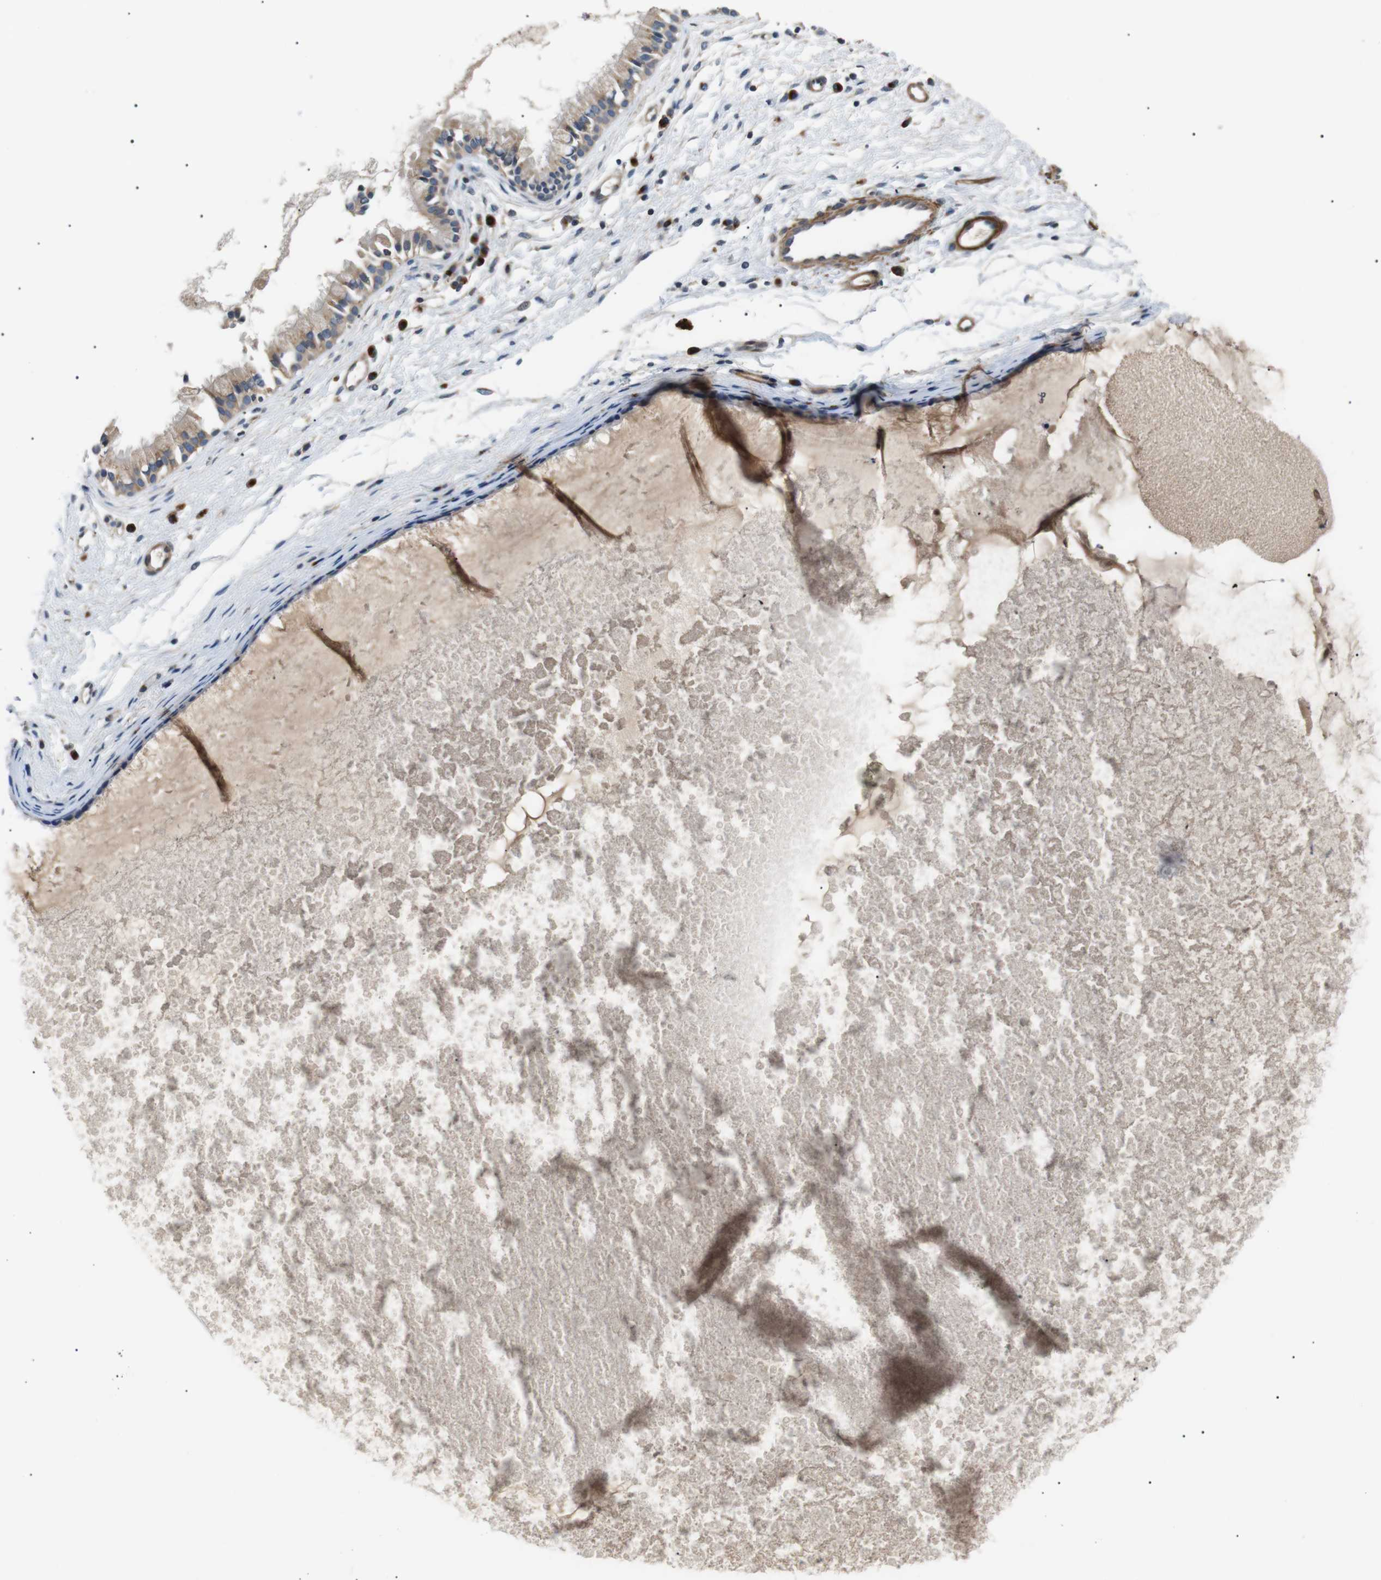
{"staining": {"intensity": "moderate", "quantity": "25%-75%", "location": "cytoplasmic/membranous"}, "tissue": "nasopharynx", "cell_type": "Respiratory epithelial cells", "image_type": "normal", "snomed": [{"axis": "morphology", "description": "Normal tissue, NOS"}, {"axis": "topography", "description": "Nasopharynx"}], "caption": "Protein analysis of normal nasopharynx exhibits moderate cytoplasmic/membranous positivity in about 25%-75% of respiratory epithelial cells.", "gene": "DIPK1A", "patient": {"sex": "male", "age": 21}}